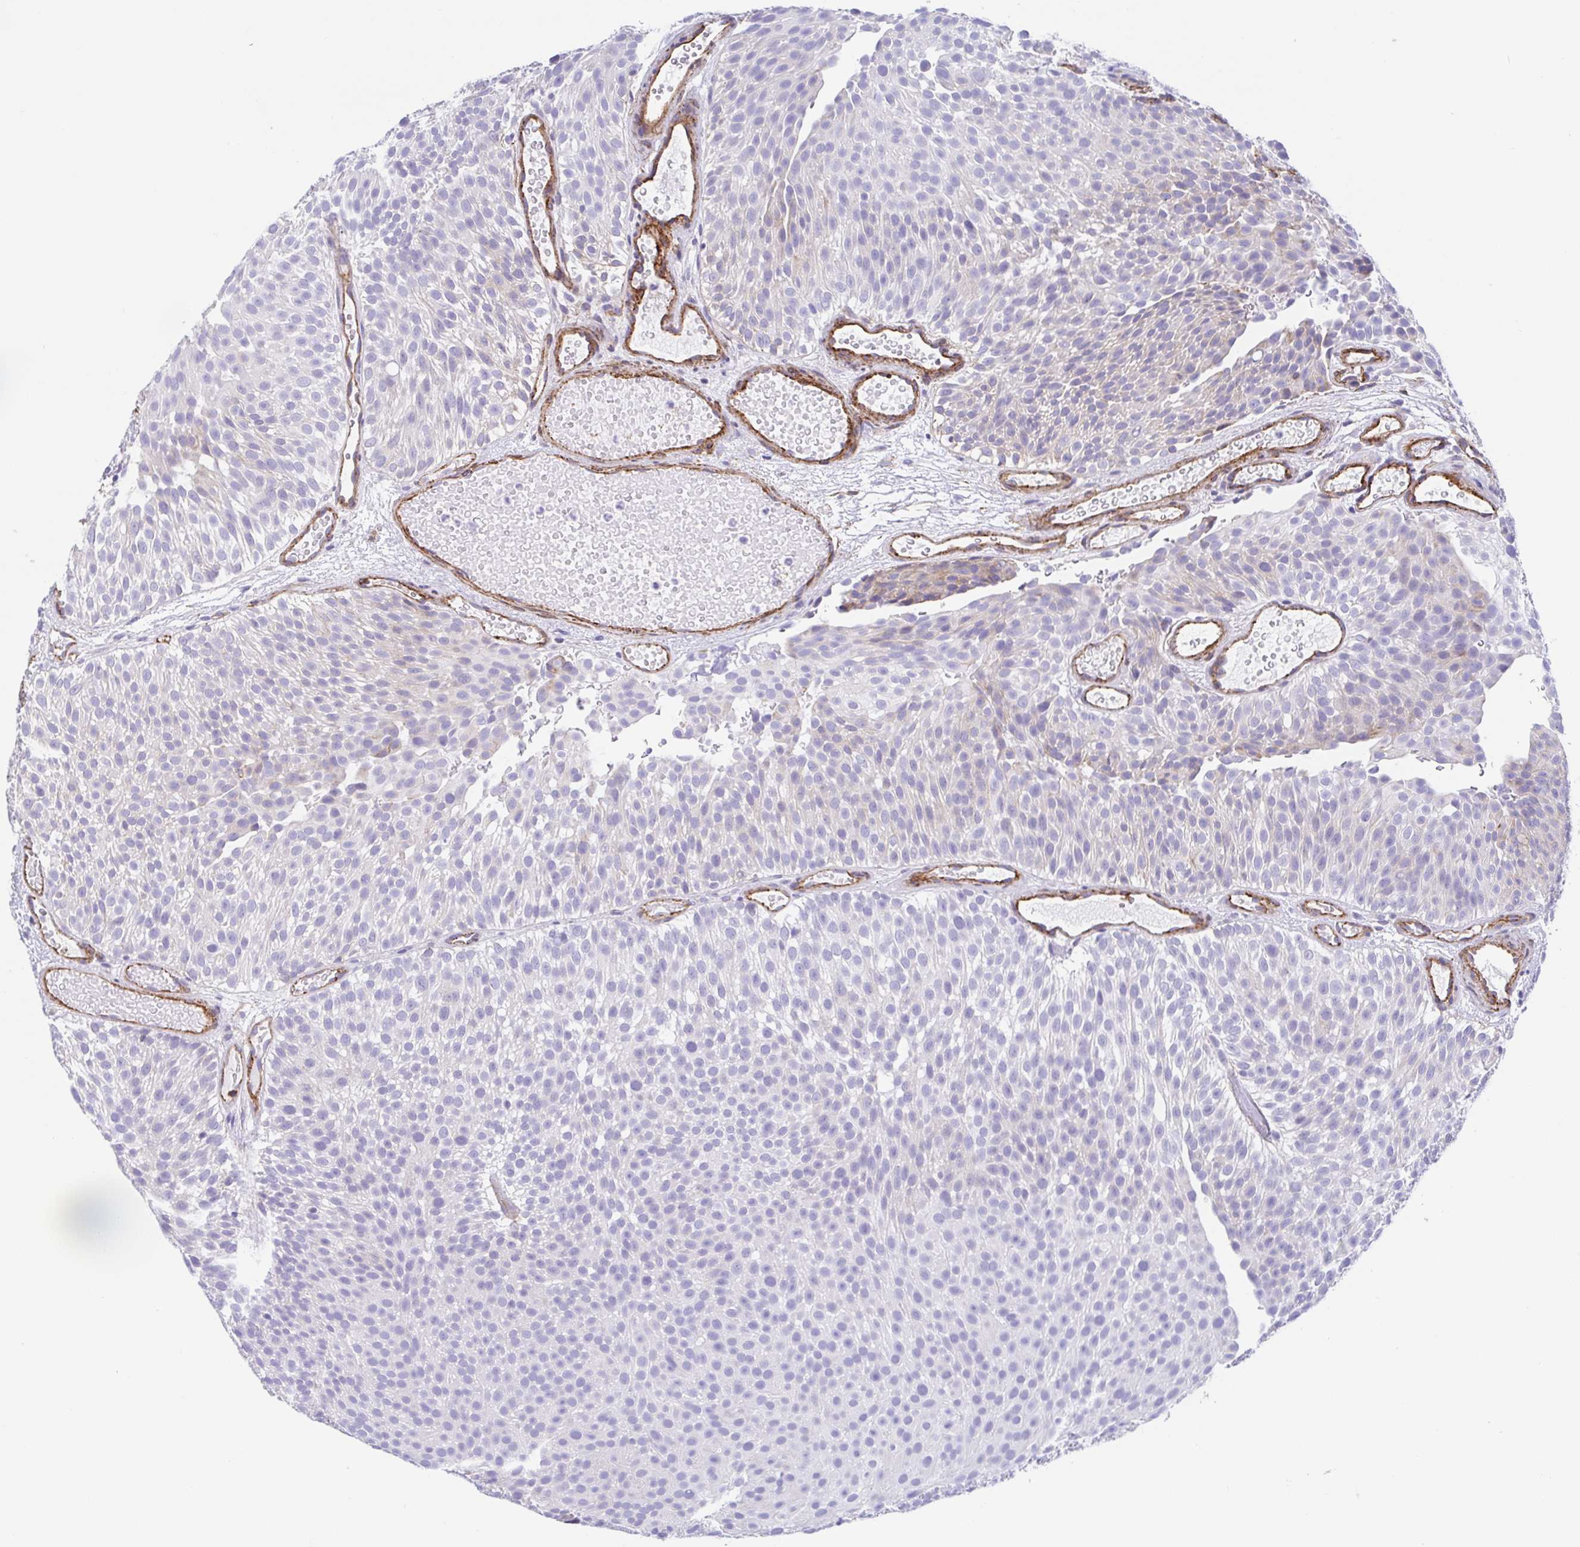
{"staining": {"intensity": "negative", "quantity": "none", "location": "none"}, "tissue": "urothelial cancer", "cell_type": "Tumor cells", "image_type": "cancer", "snomed": [{"axis": "morphology", "description": "Urothelial carcinoma, Low grade"}, {"axis": "topography", "description": "Urinary bladder"}], "caption": "A high-resolution micrograph shows immunohistochemistry staining of urothelial cancer, which exhibits no significant staining in tumor cells.", "gene": "TRAM2", "patient": {"sex": "male", "age": 78}}